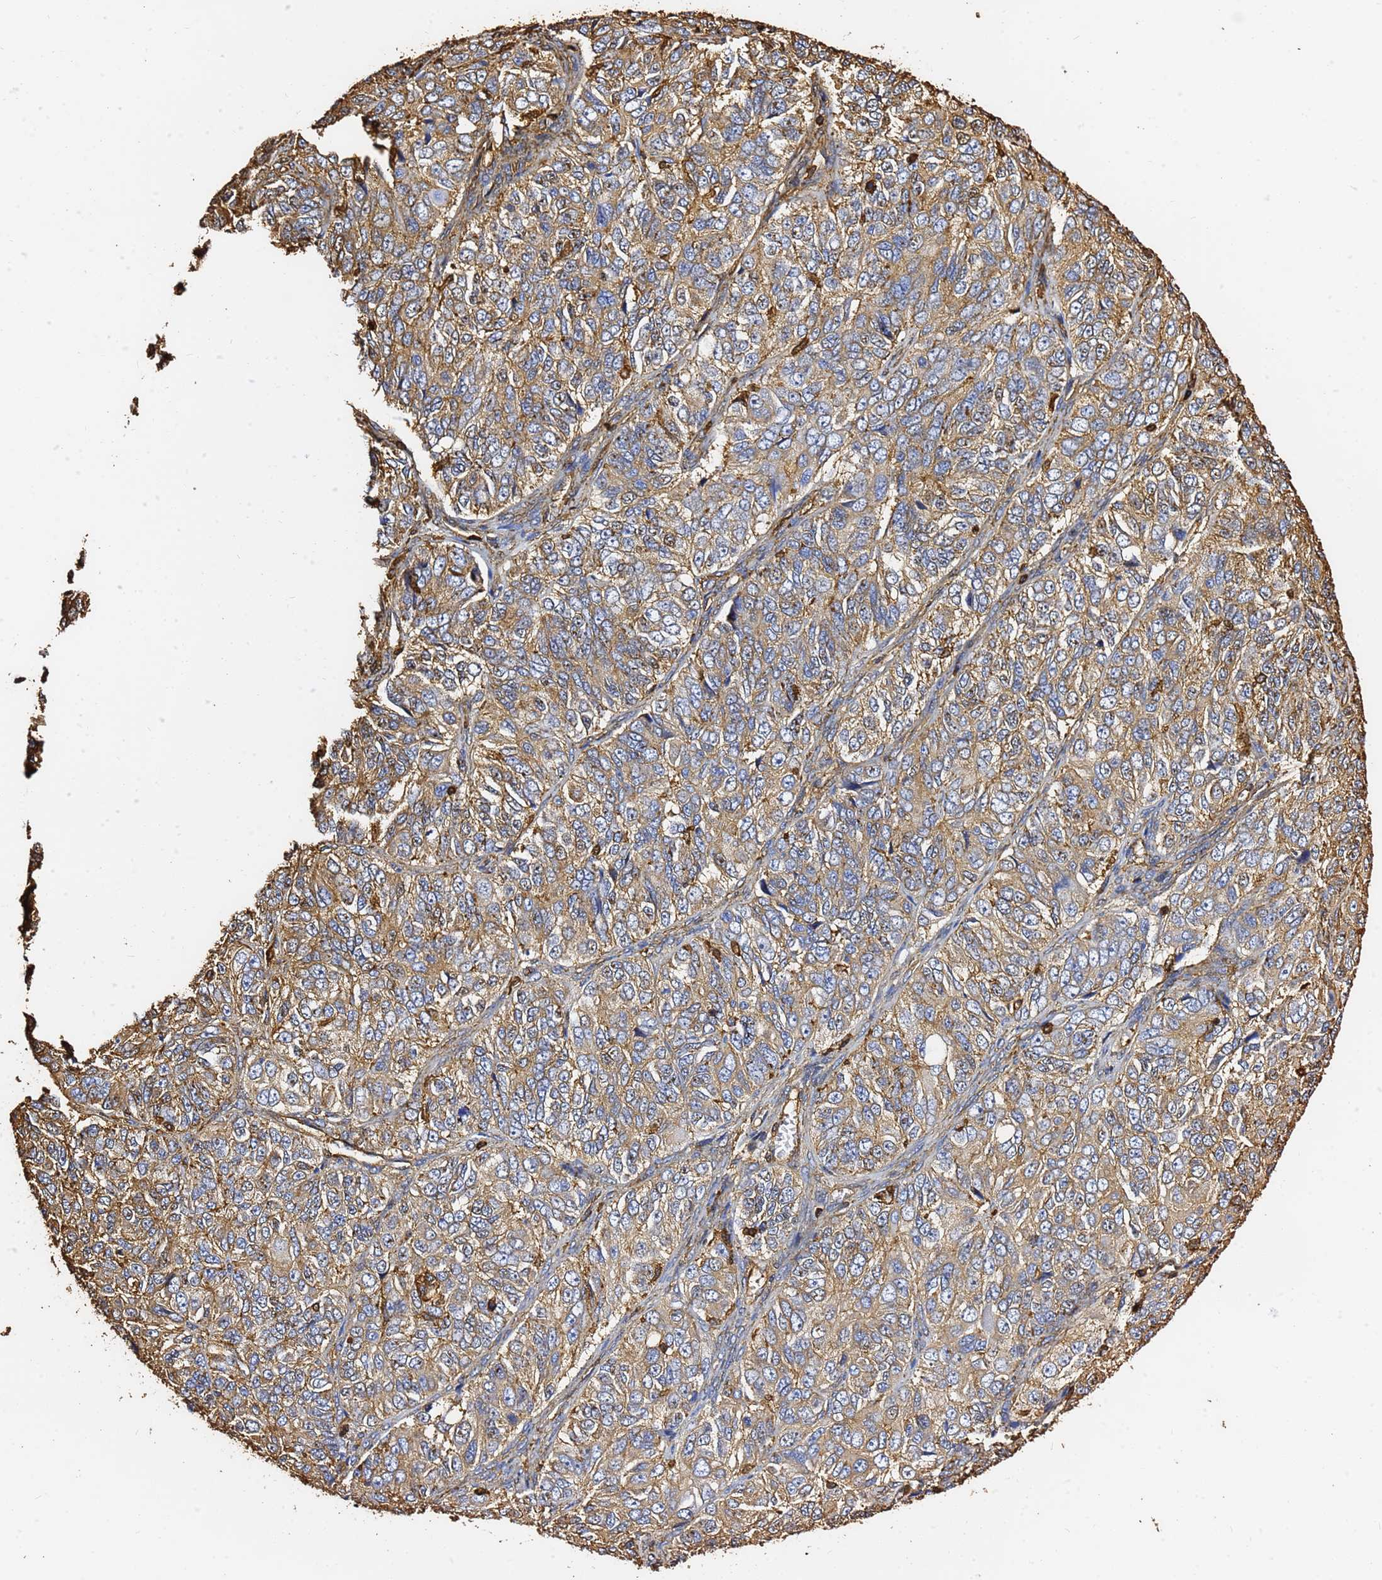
{"staining": {"intensity": "moderate", "quantity": ">75%", "location": "cytoplasmic/membranous"}, "tissue": "ovarian cancer", "cell_type": "Tumor cells", "image_type": "cancer", "snomed": [{"axis": "morphology", "description": "Carcinoma, endometroid"}, {"axis": "topography", "description": "Ovary"}], "caption": "Moderate cytoplasmic/membranous staining for a protein is identified in approximately >75% of tumor cells of ovarian cancer (endometroid carcinoma) using immunohistochemistry (IHC).", "gene": "ACTB", "patient": {"sex": "female", "age": 51}}